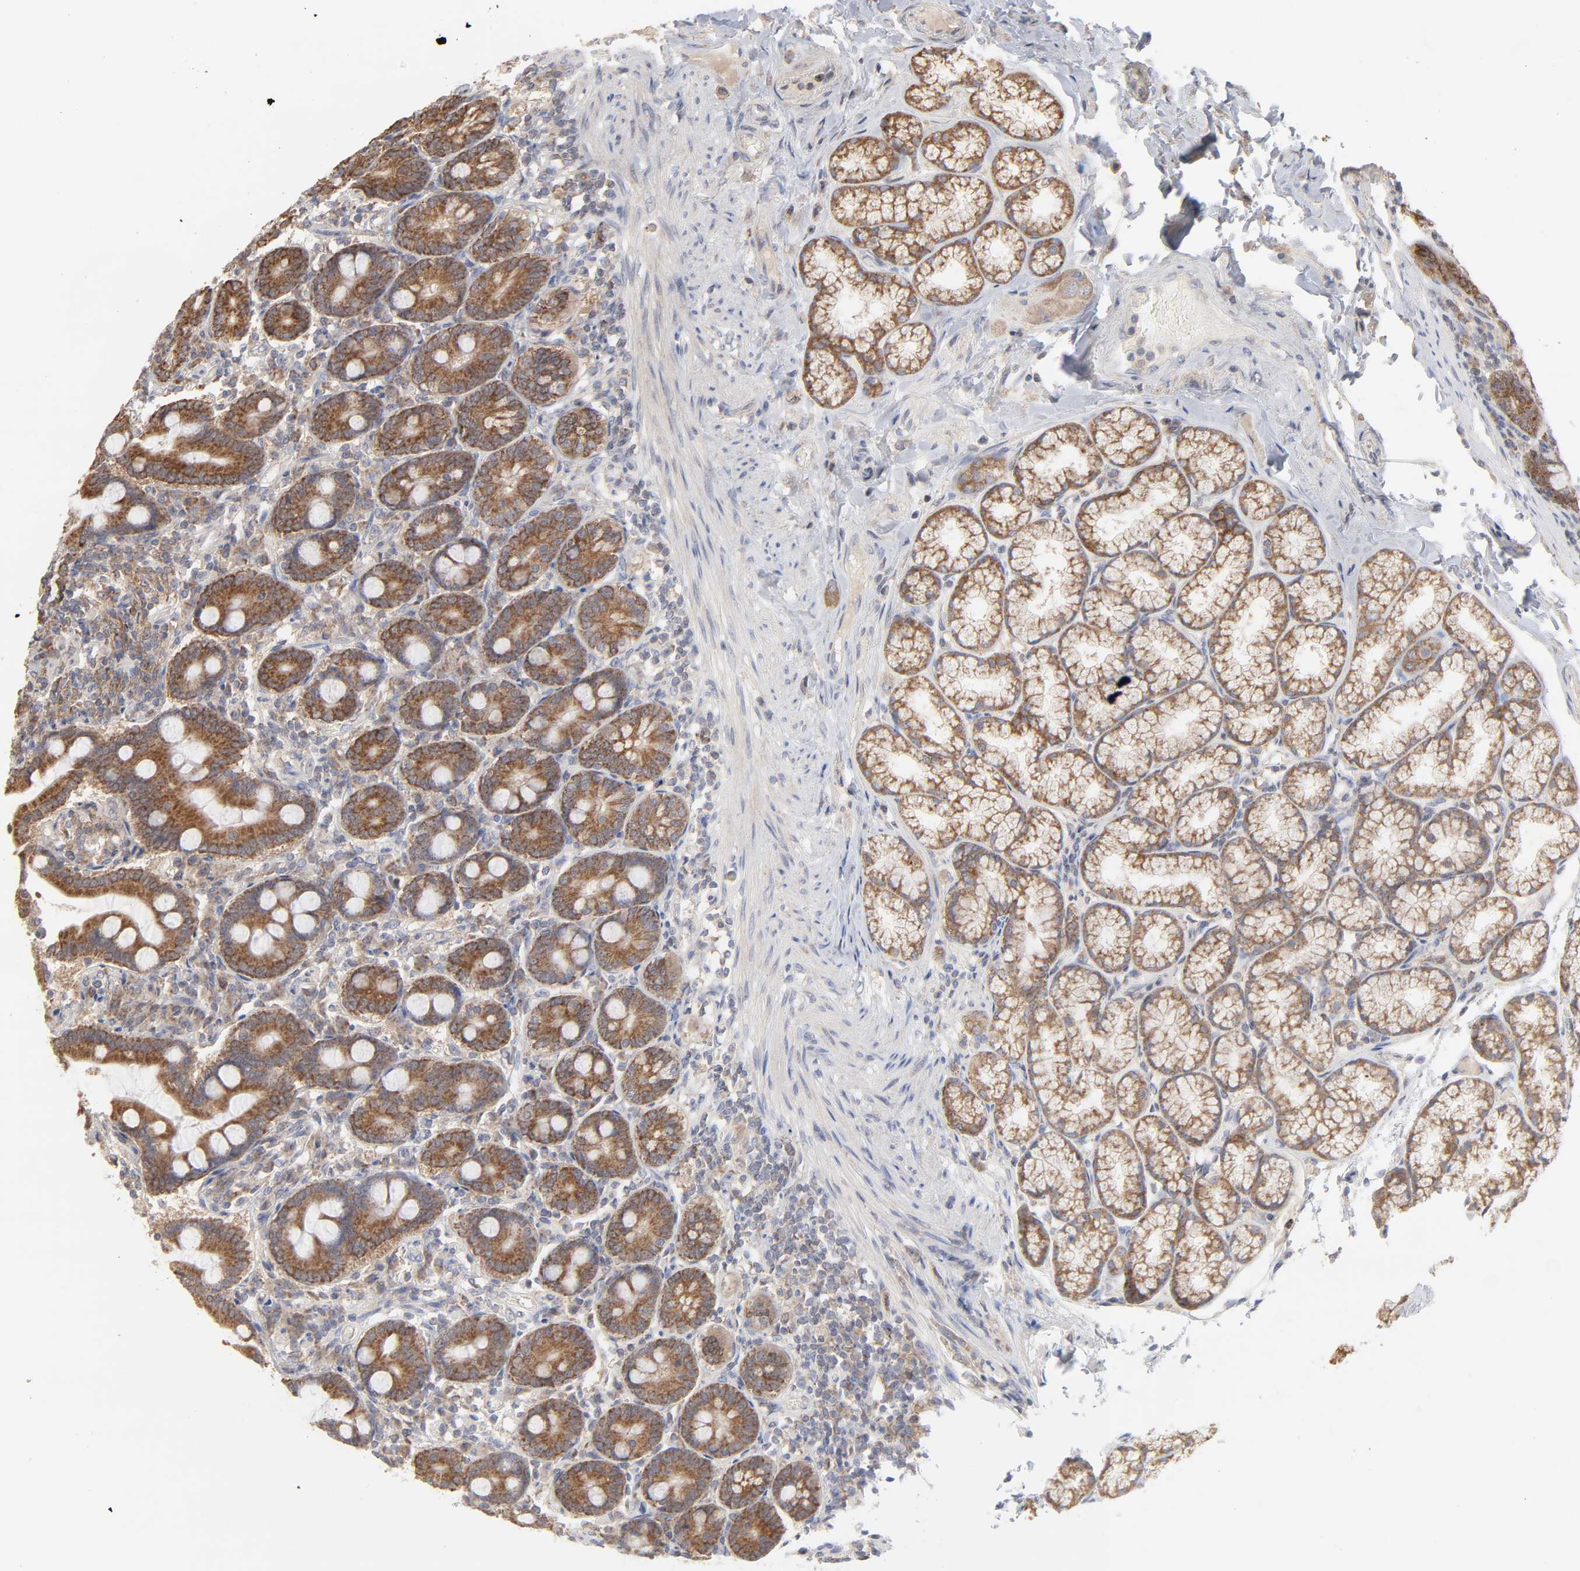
{"staining": {"intensity": "moderate", "quantity": ">75%", "location": "cytoplasmic/membranous"}, "tissue": "duodenum", "cell_type": "Glandular cells", "image_type": "normal", "snomed": [{"axis": "morphology", "description": "Normal tissue, NOS"}, {"axis": "topography", "description": "Duodenum"}], "caption": "The histopathology image exhibits immunohistochemical staining of benign duodenum. There is moderate cytoplasmic/membranous staining is present in approximately >75% of glandular cells.", "gene": "PPFIBP2", "patient": {"sex": "female", "age": 64}}